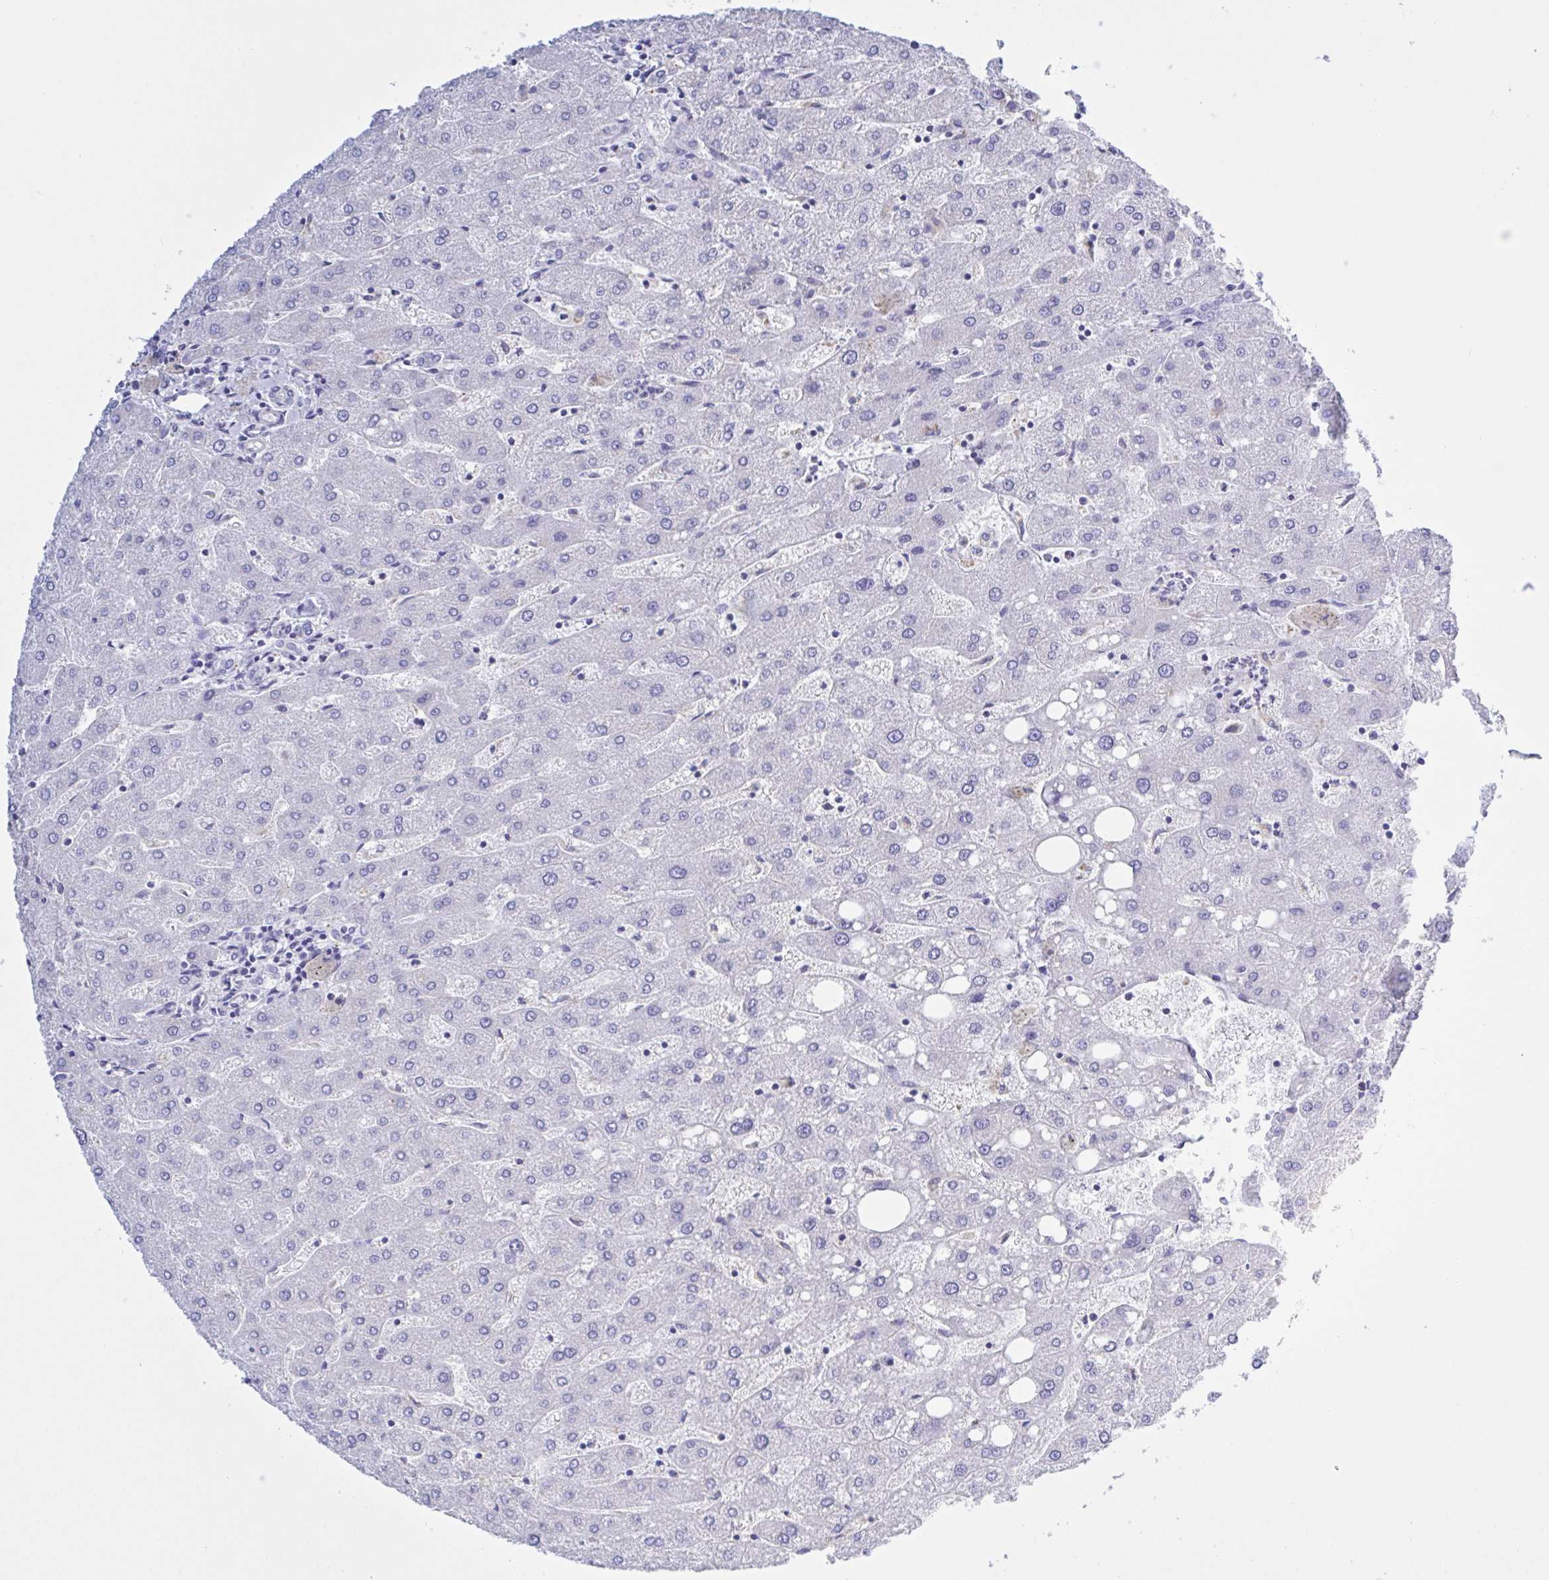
{"staining": {"intensity": "negative", "quantity": "none", "location": "none"}, "tissue": "liver", "cell_type": "Cholangiocytes", "image_type": "normal", "snomed": [{"axis": "morphology", "description": "Normal tissue, NOS"}, {"axis": "topography", "description": "Liver"}], "caption": "Immunohistochemistry (IHC) micrograph of benign liver: human liver stained with DAB (3,3'-diaminobenzidine) shows no significant protein expression in cholangiocytes.", "gene": "CHMP5", "patient": {"sex": "male", "age": 67}}